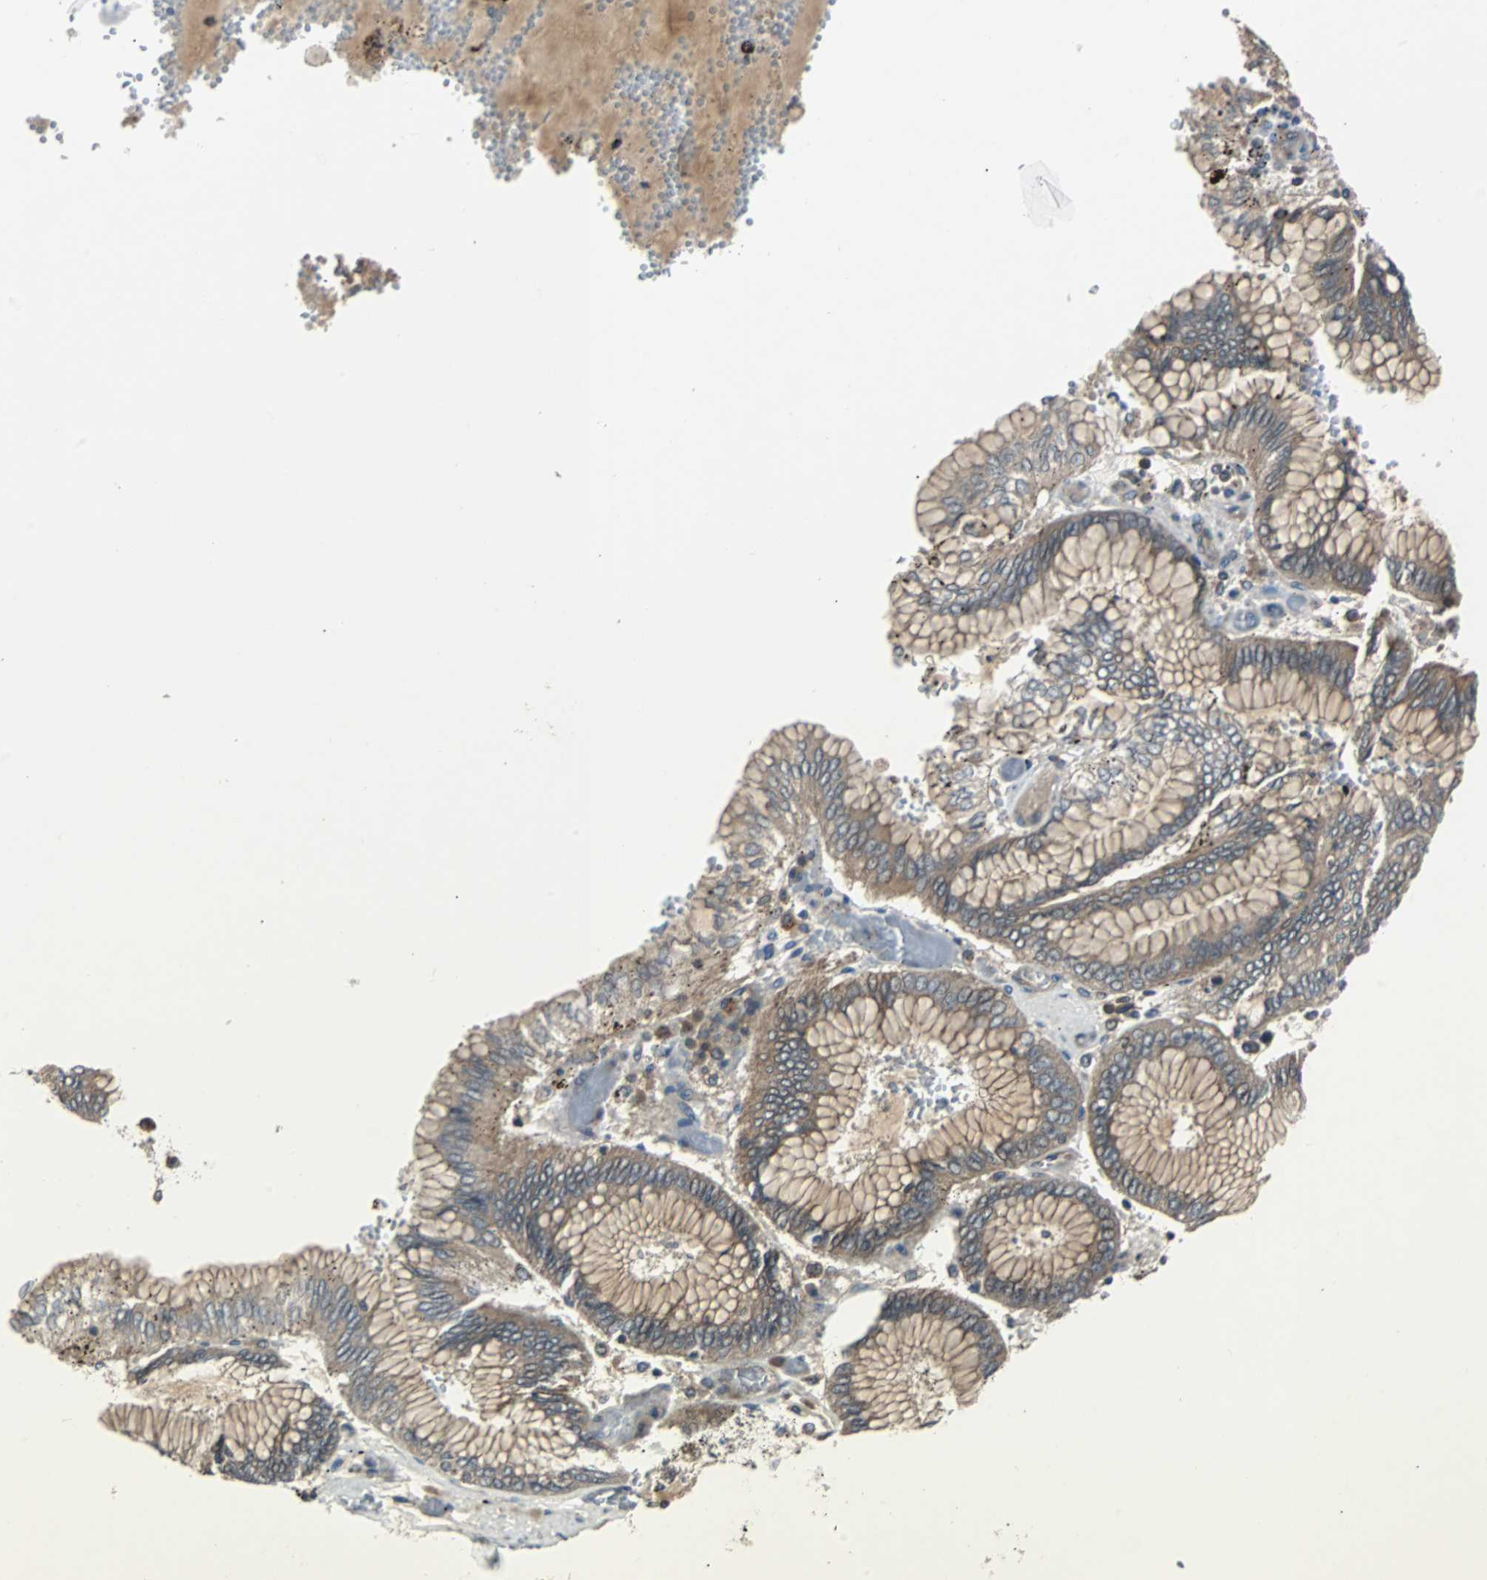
{"staining": {"intensity": "moderate", "quantity": ">75%", "location": "cytoplasmic/membranous"}, "tissue": "stomach cancer", "cell_type": "Tumor cells", "image_type": "cancer", "snomed": [{"axis": "morphology", "description": "Normal tissue, NOS"}, {"axis": "morphology", "description": "Adenocarcinoma, NOS"}, {"axis": "topography", "description": "Stomach, upper"}, {"axis": "topography", "description": "Stomach"}], "caption": "Adenocarcinoma (stomach) was stained to show a protein in brown. There is medium levels of moderate cytoplasmic/membranous expression in approximately >75% of tumor cells.", "gene": "ARF1", "patient": {"sex": "male", "age": 76}}